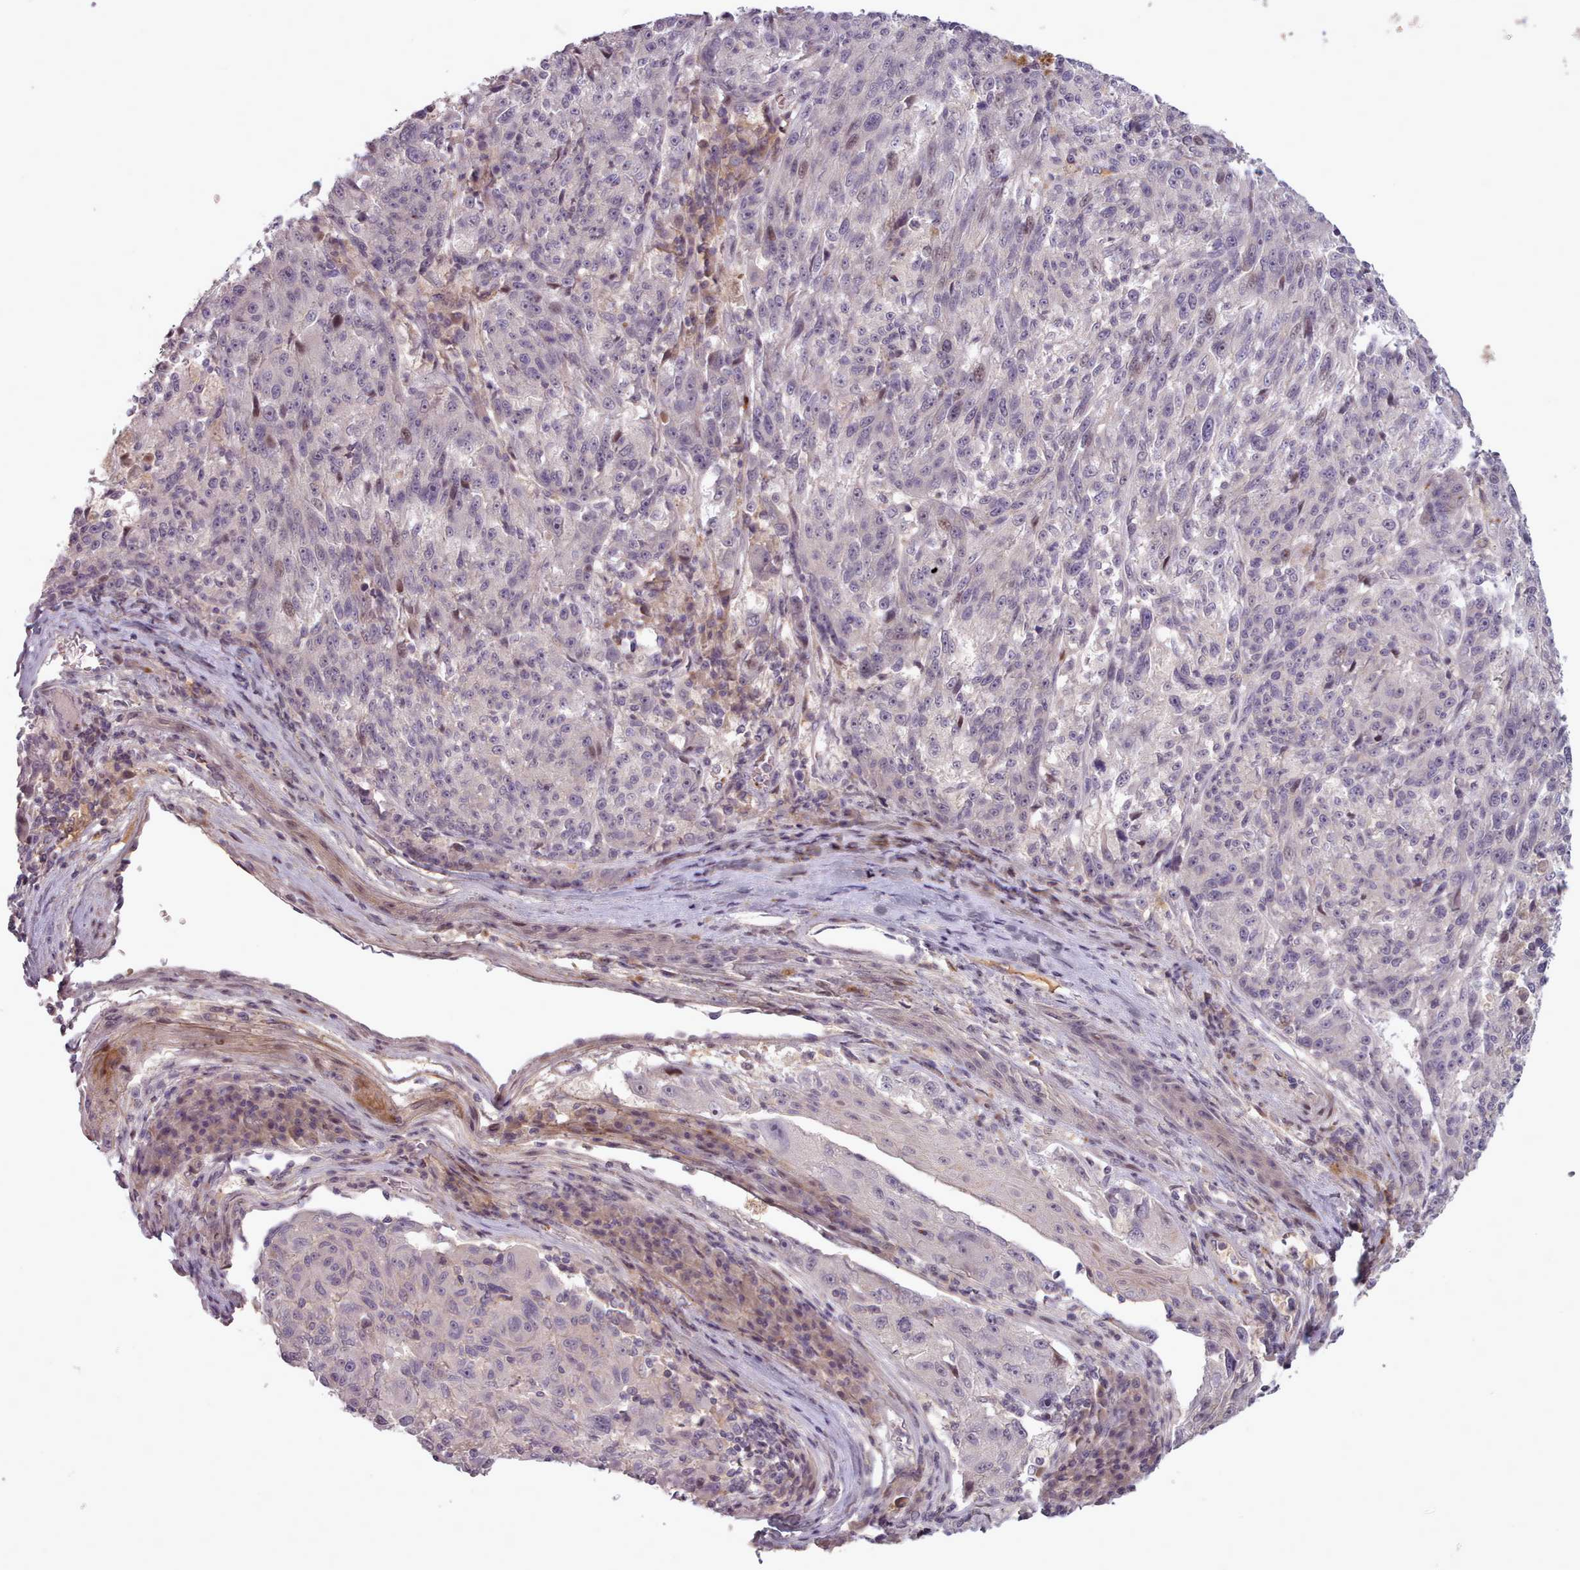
{"staining": {"intensity": "negative", "quantity": "none", "location": "none"}, "tissue": "melanoma", "cell_type": "Tumor cells", "image_type": "cancer", "snomed": [{"axis": "morphology", "description": "Malignant melanoma, NOS"}, {"axis": "topography", "description": "Skin"}], "caption": "Melanoma stained for a protein using immunohistochemistry (IHC) displays no expression tumor cells.", "gene": "LEFTY2", "patient": {"sex": "male", "age": 53}}